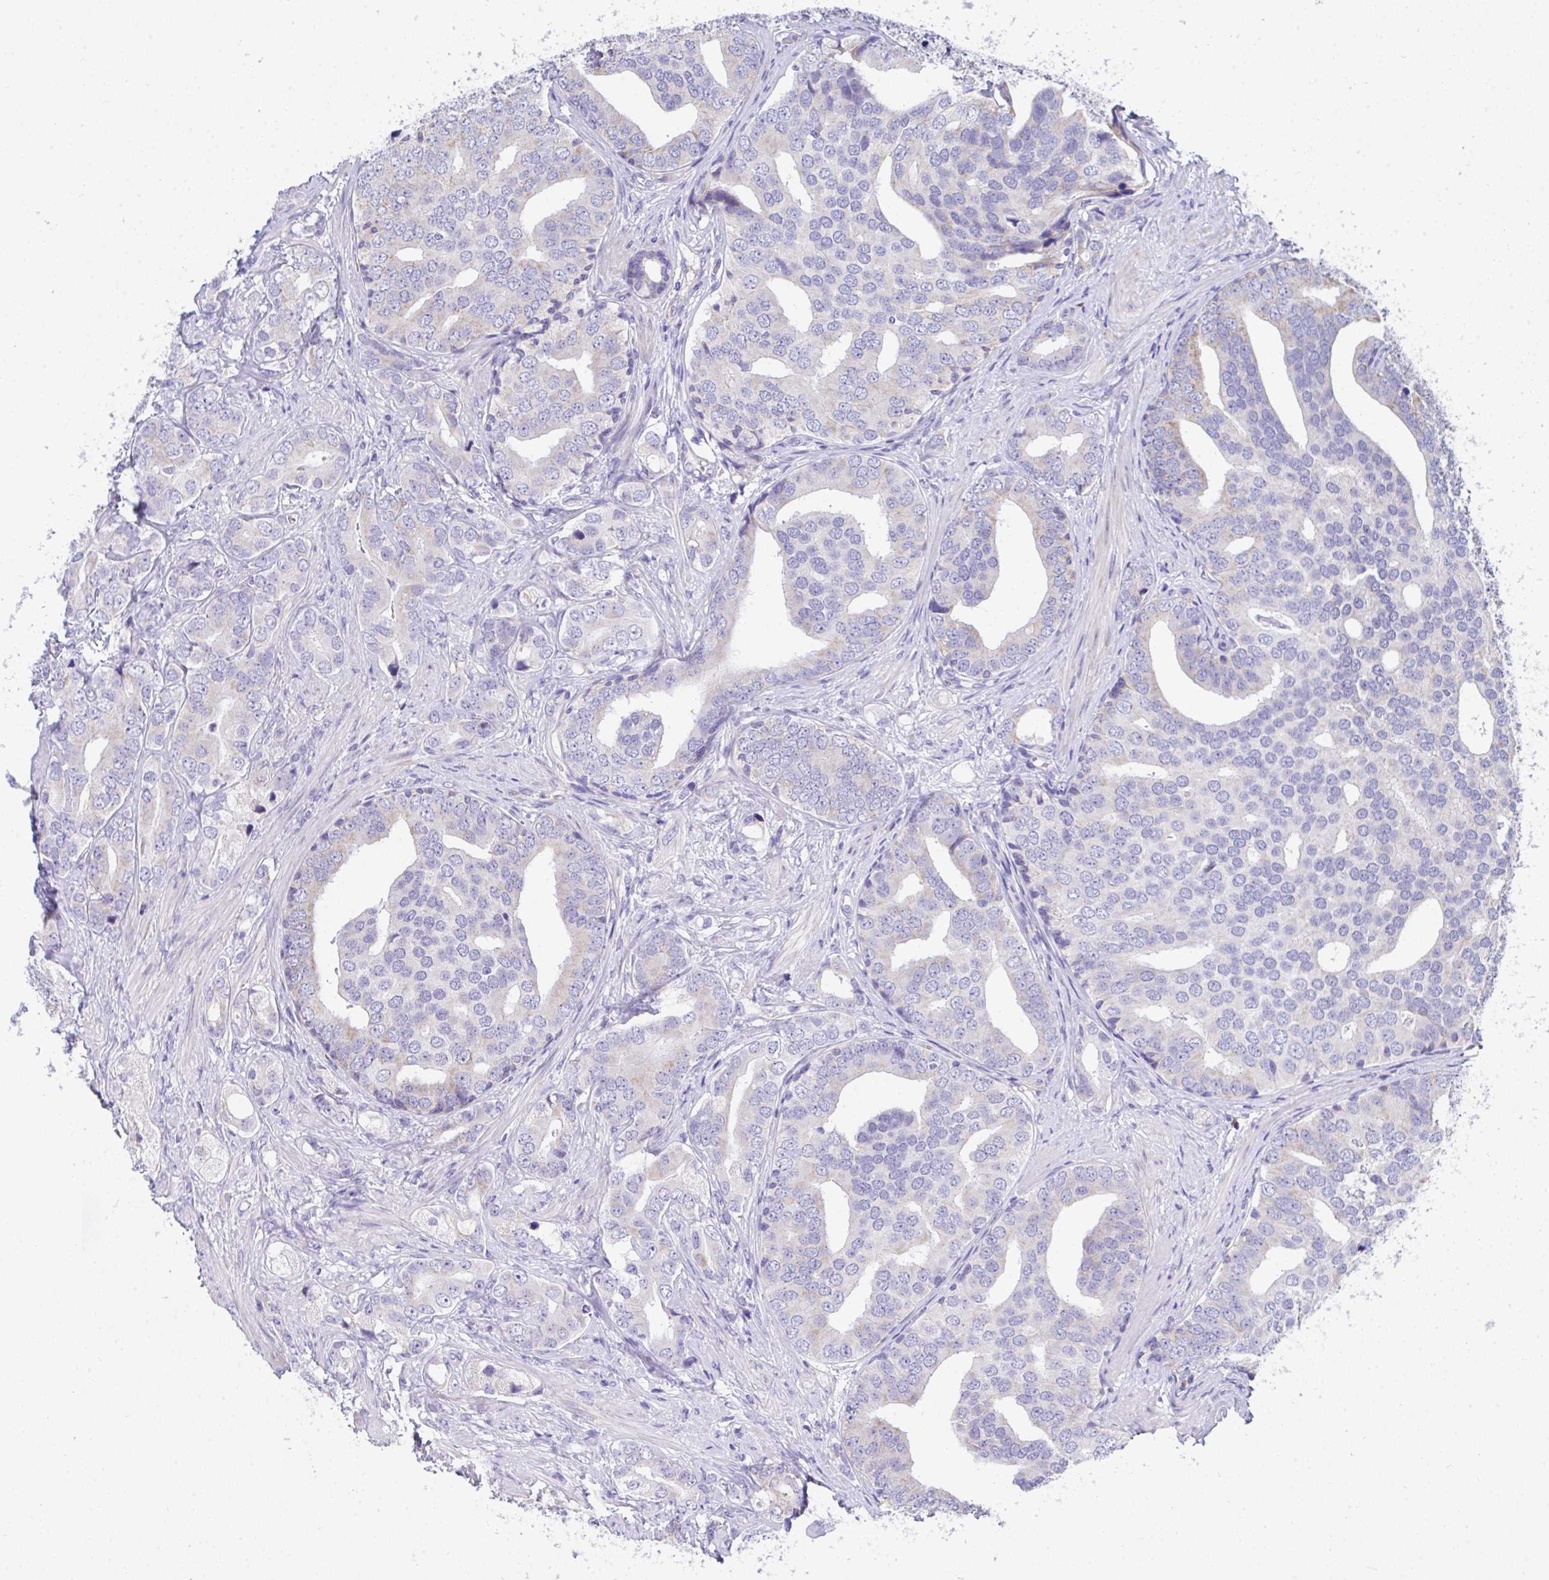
{"staining": {"intensity": "negative", "quantity": "none", "location": "none"}, "tissue": "prostate cancer", "cell_type": "Tumor cells", "image_type": "cancer", "snomed": [{"axis": "morphology", "description": "Adenocarcinoma, High grade"}, {"axis": "topography", "description": "Prostate"}], "caption": "Prostate high-grade adenocarcinoma was stained to show a protein in brown. There is no significant expression in tumor cells.", "gene": "COA5", "patient": {"sex": "male", "age": 62}}